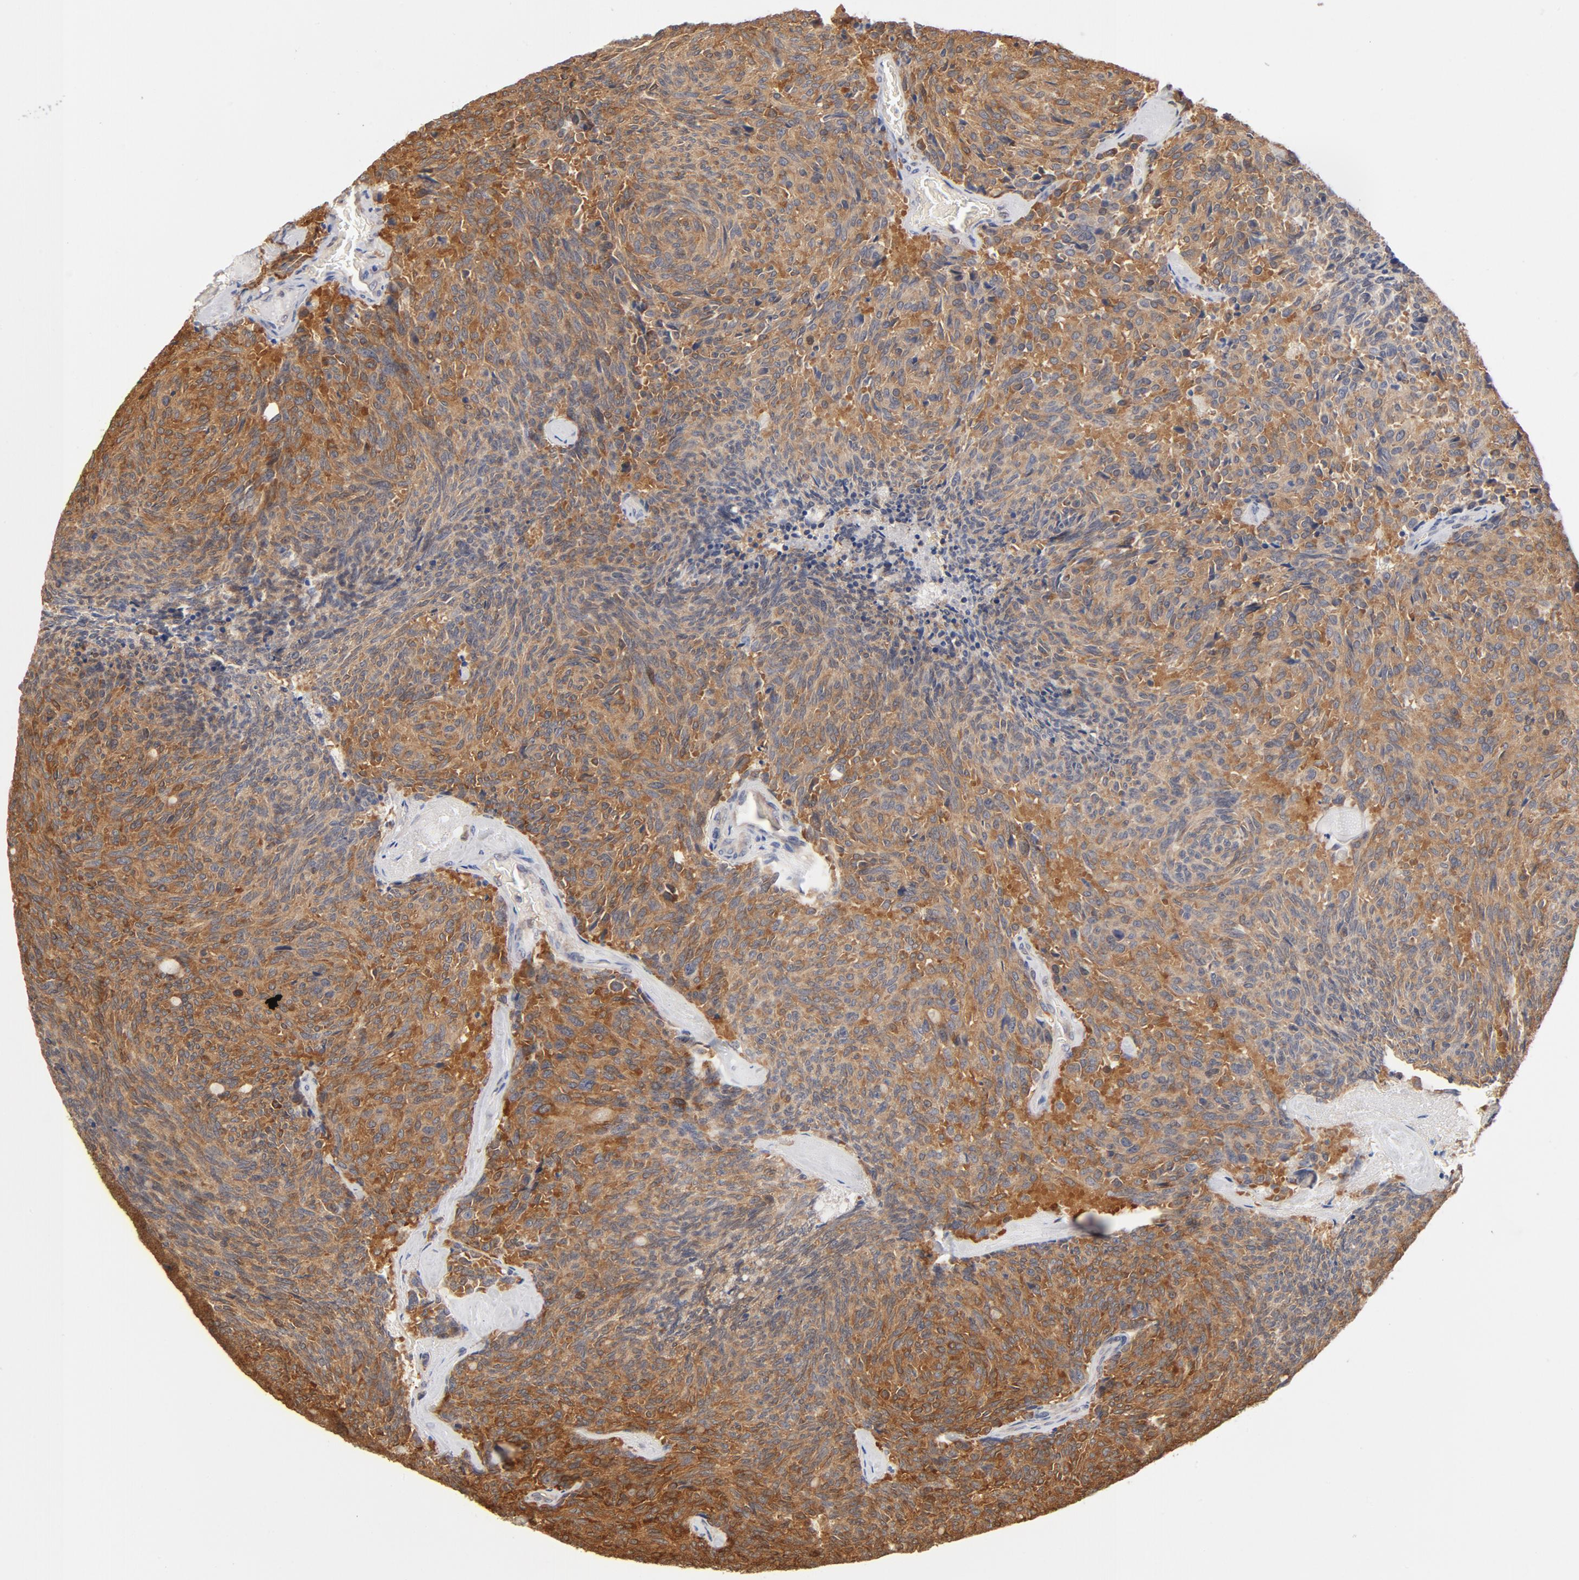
{"staining": {"intensity": "strong", "quantity": ">75%", "location": "cytoplasmic/membranous"}, "tissue": "carcinoid", "cell_type": "Tumor cells", "image_type": "cancer", "snomed": [{"axis": "morphology", "description": "Carcinoid, malignant, NOS"}, {"axis": "topography", "description": "Pancreas"}], "caption": "A brown stain highlights strong cytoplasmic/membranous staining of a protein in human carcinoid tumor cells. The protein is stained brown, and the nuclei are stained in blue (DAB IHC with brightfield microscopy, high magnification).", "gene": "ASMTL", "patient": {"sex": "female", "age": 54}}